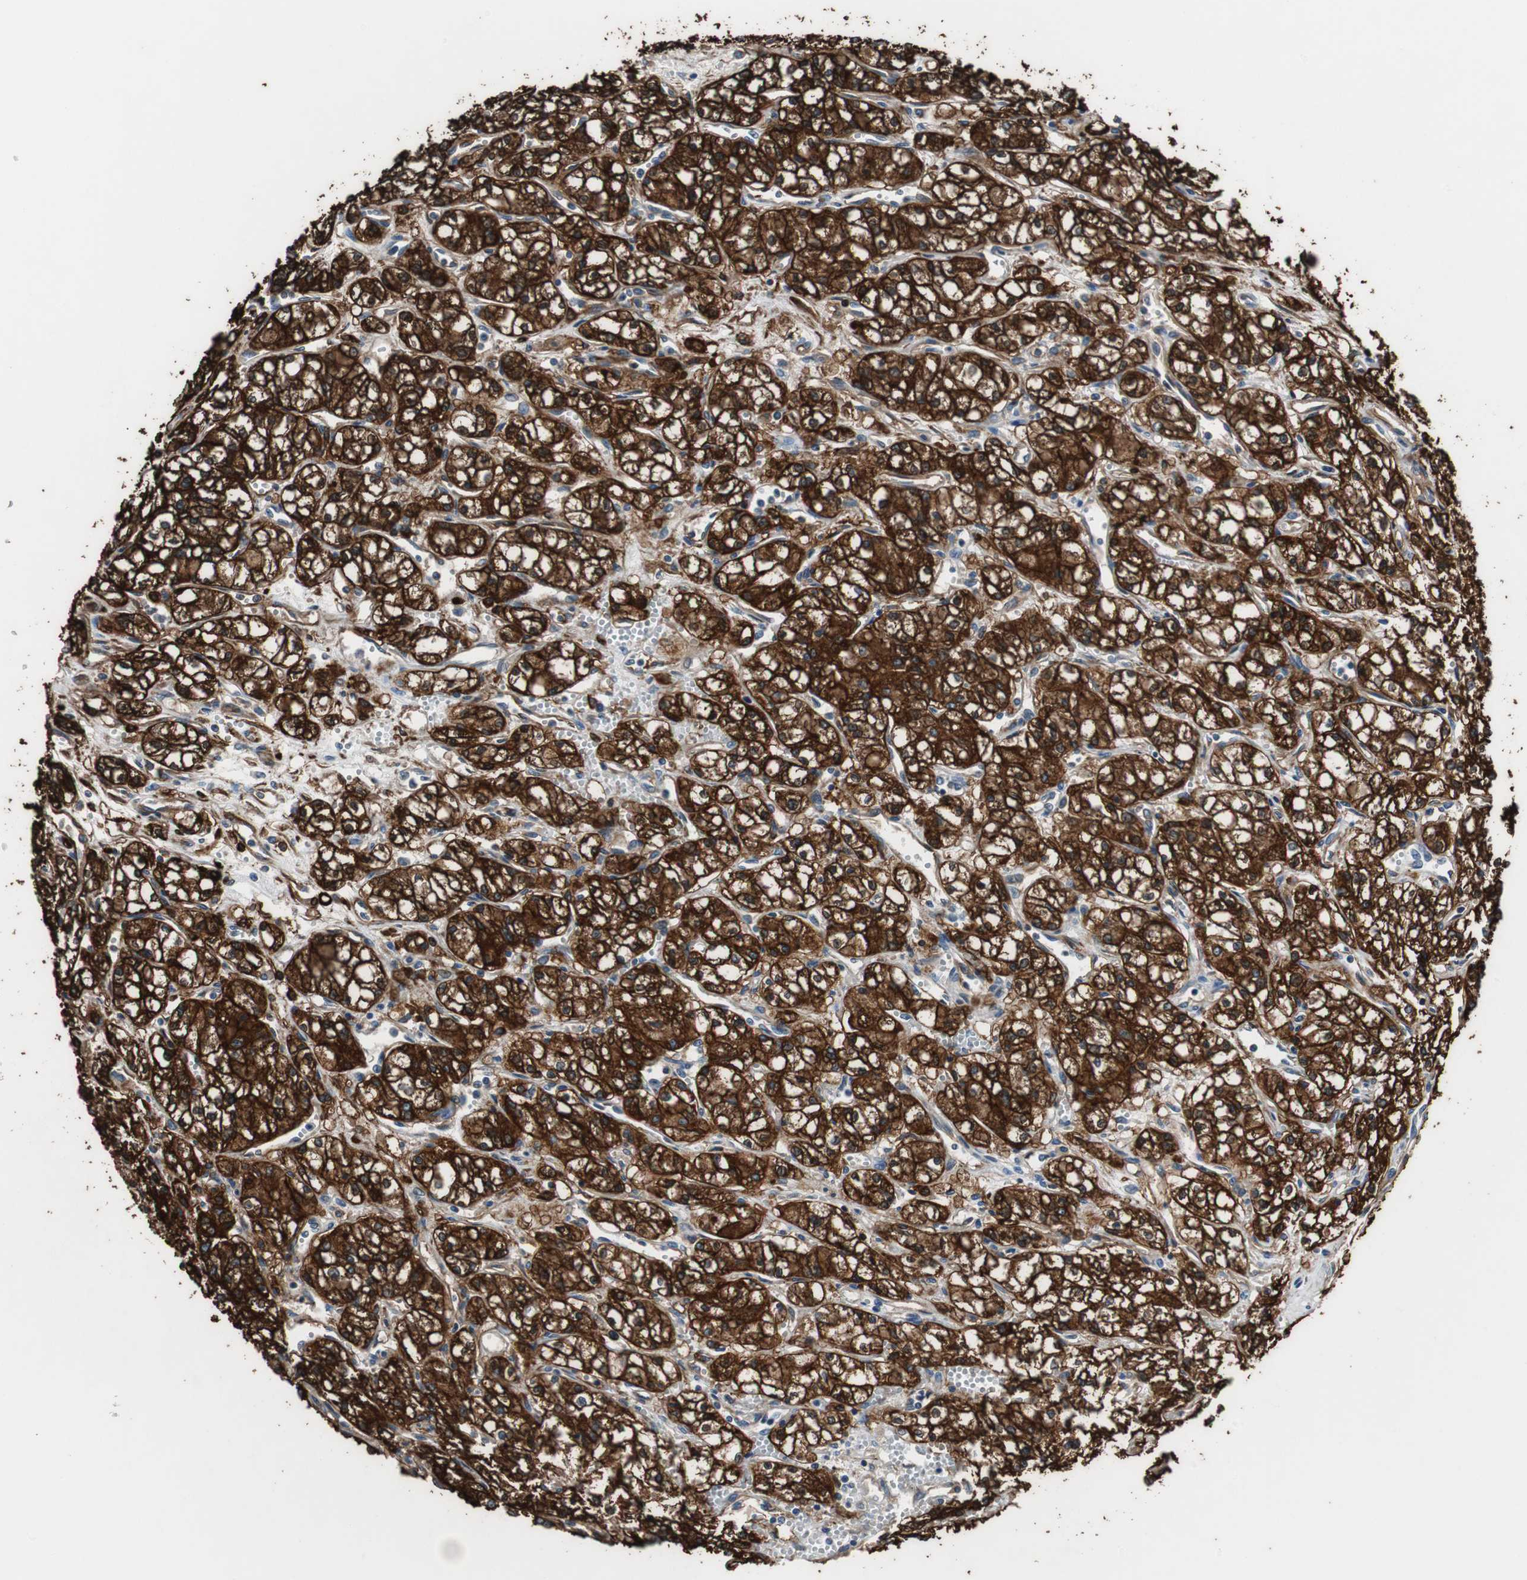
{"staining": {"intensity": "strong", "quantity": ">75%", "location": "cytoplasmic/membranous,nuclear"}, "tissue": "renal cancer", "cell_type": "Tumor cells", "image_type": "cancer", "snomed": [{"axis": "morphology", "description": "Normal tissue, NOS"}, {"axis": "morphology", "description": "Adenocarcinoma, NOS"}, {"axis": "topography", "description": "Kidney"}], "caption": "Tumor cells reveal high levels of strong cytoplasmic/membranous and nuclear expression in about >75% of cells in renal cancer.", "gene": "ANXA4", "patient": {"sex": "male", "age": 59}}